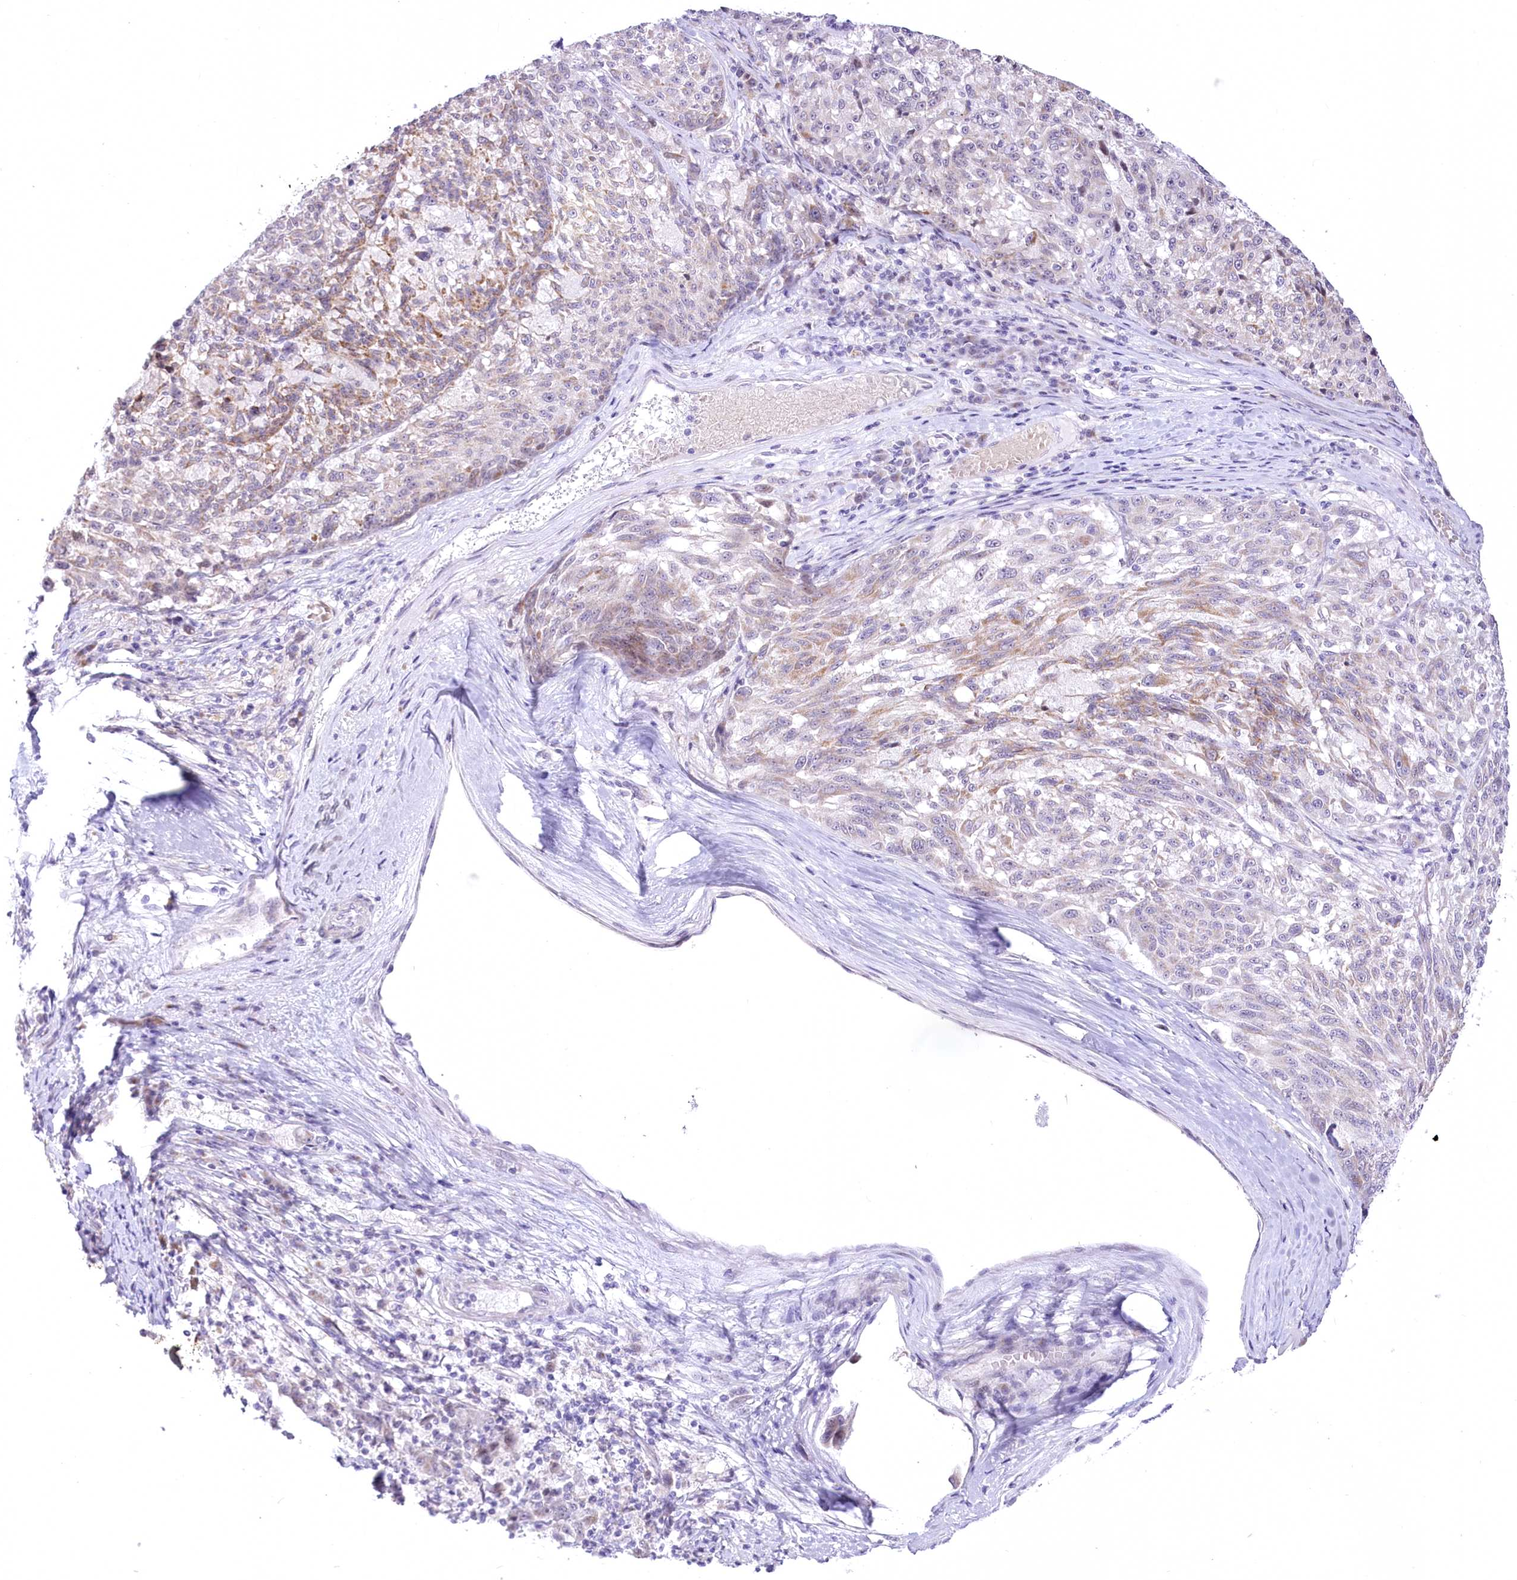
{"staining": {"intensity": "weak", "quantity": "<25%", "location": "cytoplasmic/membranous"}, "tissue": "melanoma", "cell_type": "Tumor cells", "image_type": "cancer", "snomed": [{"axis": "morphology", "description": "Malignant melanoma, NOS"}, {"axis": "topography", "description": "Skin"}], "caption": "Immunohistochemical staining of human melanoma demonstrates no significant expression in tumor cells.", "gene": "BEND7", "patient": {"sex": "male", "age": 53}}